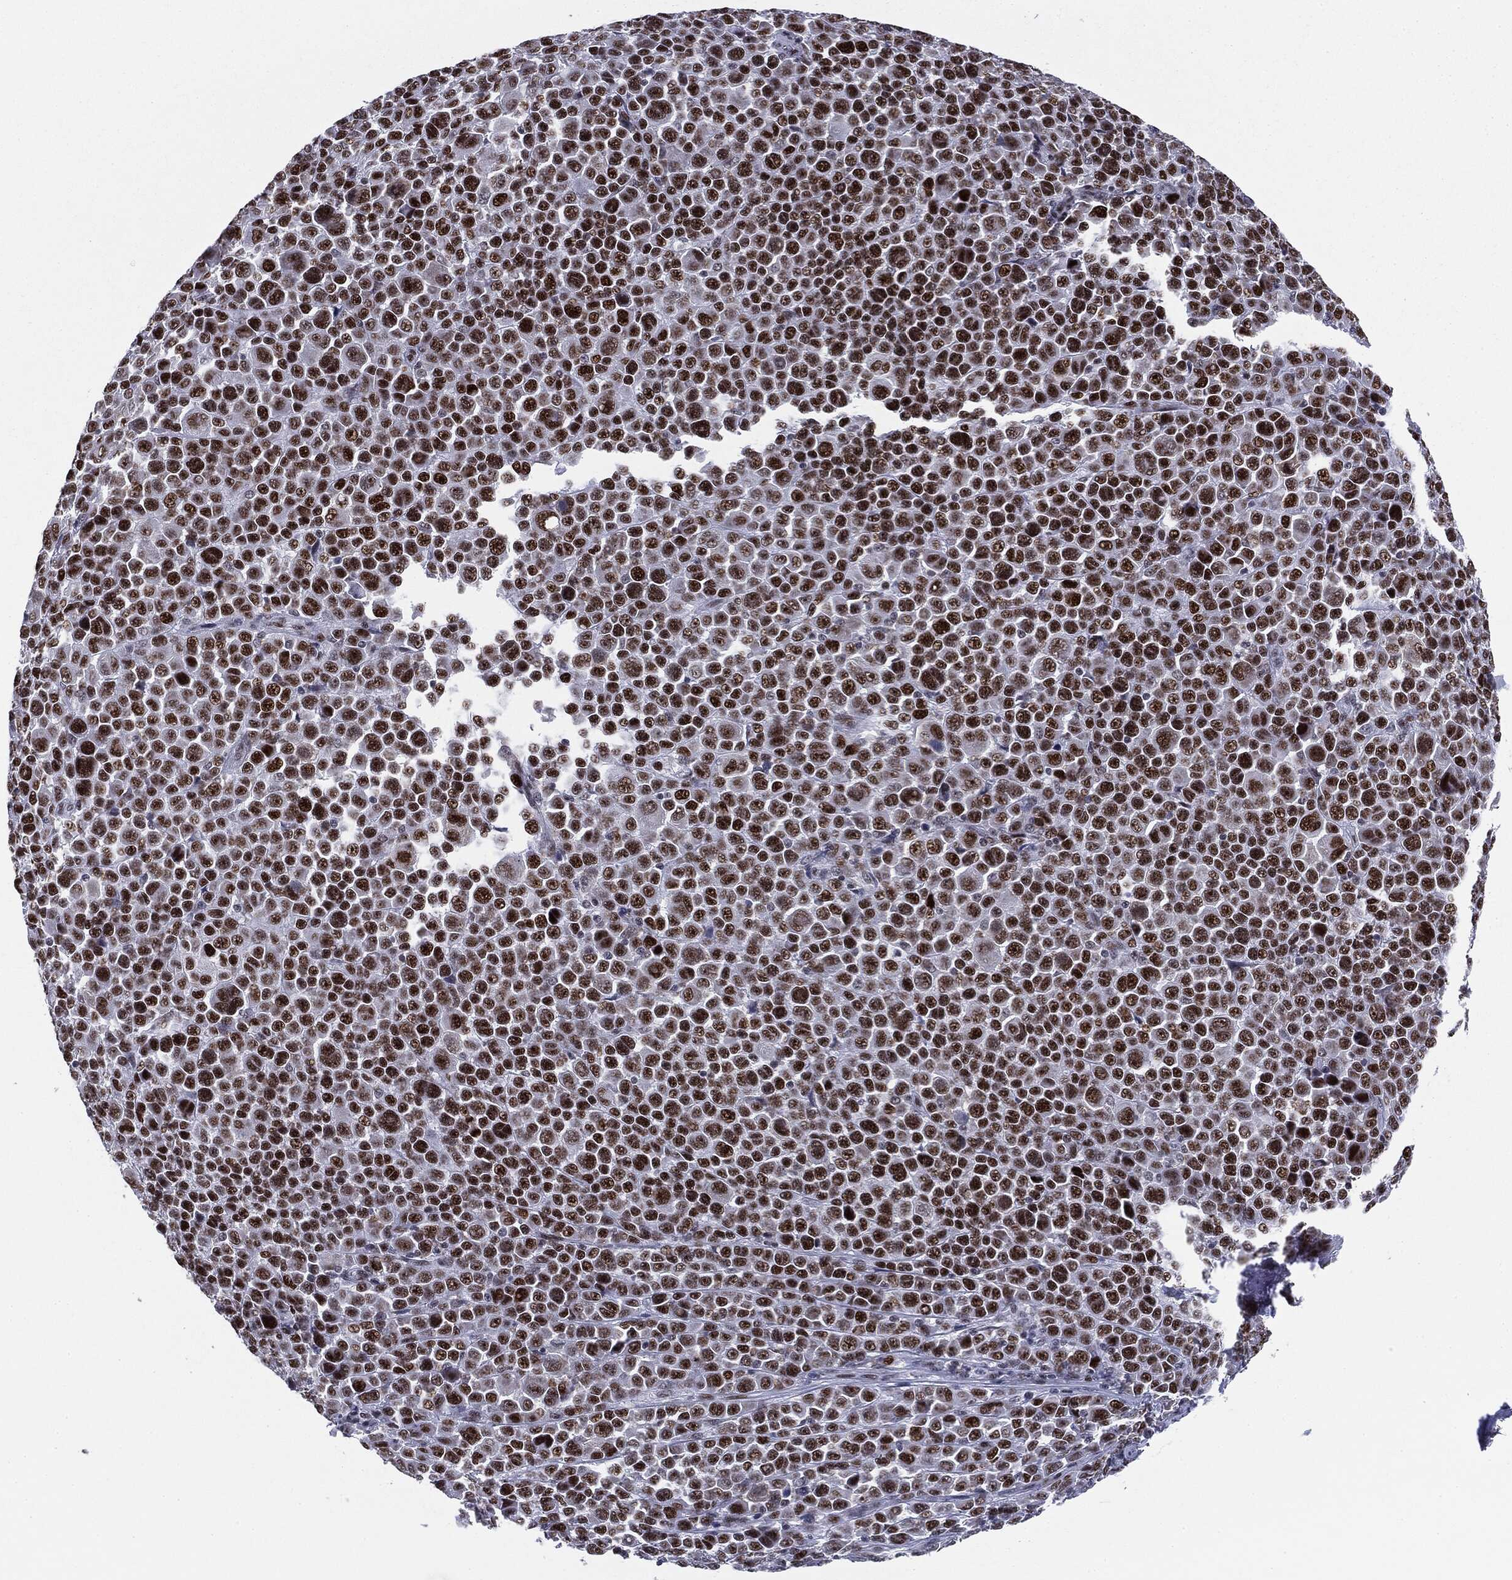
{"staining": {"intensity": "strong", "quantity": ">75%", "location": "nuclear"}, "tissue": "melanoma", "cell_type": "Tumor cells", "image_type": "cancer", "snomed": [{"axis": "morphology", "description": "Malignant melanoma, NOS"}, {"axis": "topography", "description": "Skin"}], "caption": "Human malignant melanoma stained with a protein marker displays strong staining in tumor cells.", "gene": "MDC1", "patient": {"sex": "female", "age": 57}}